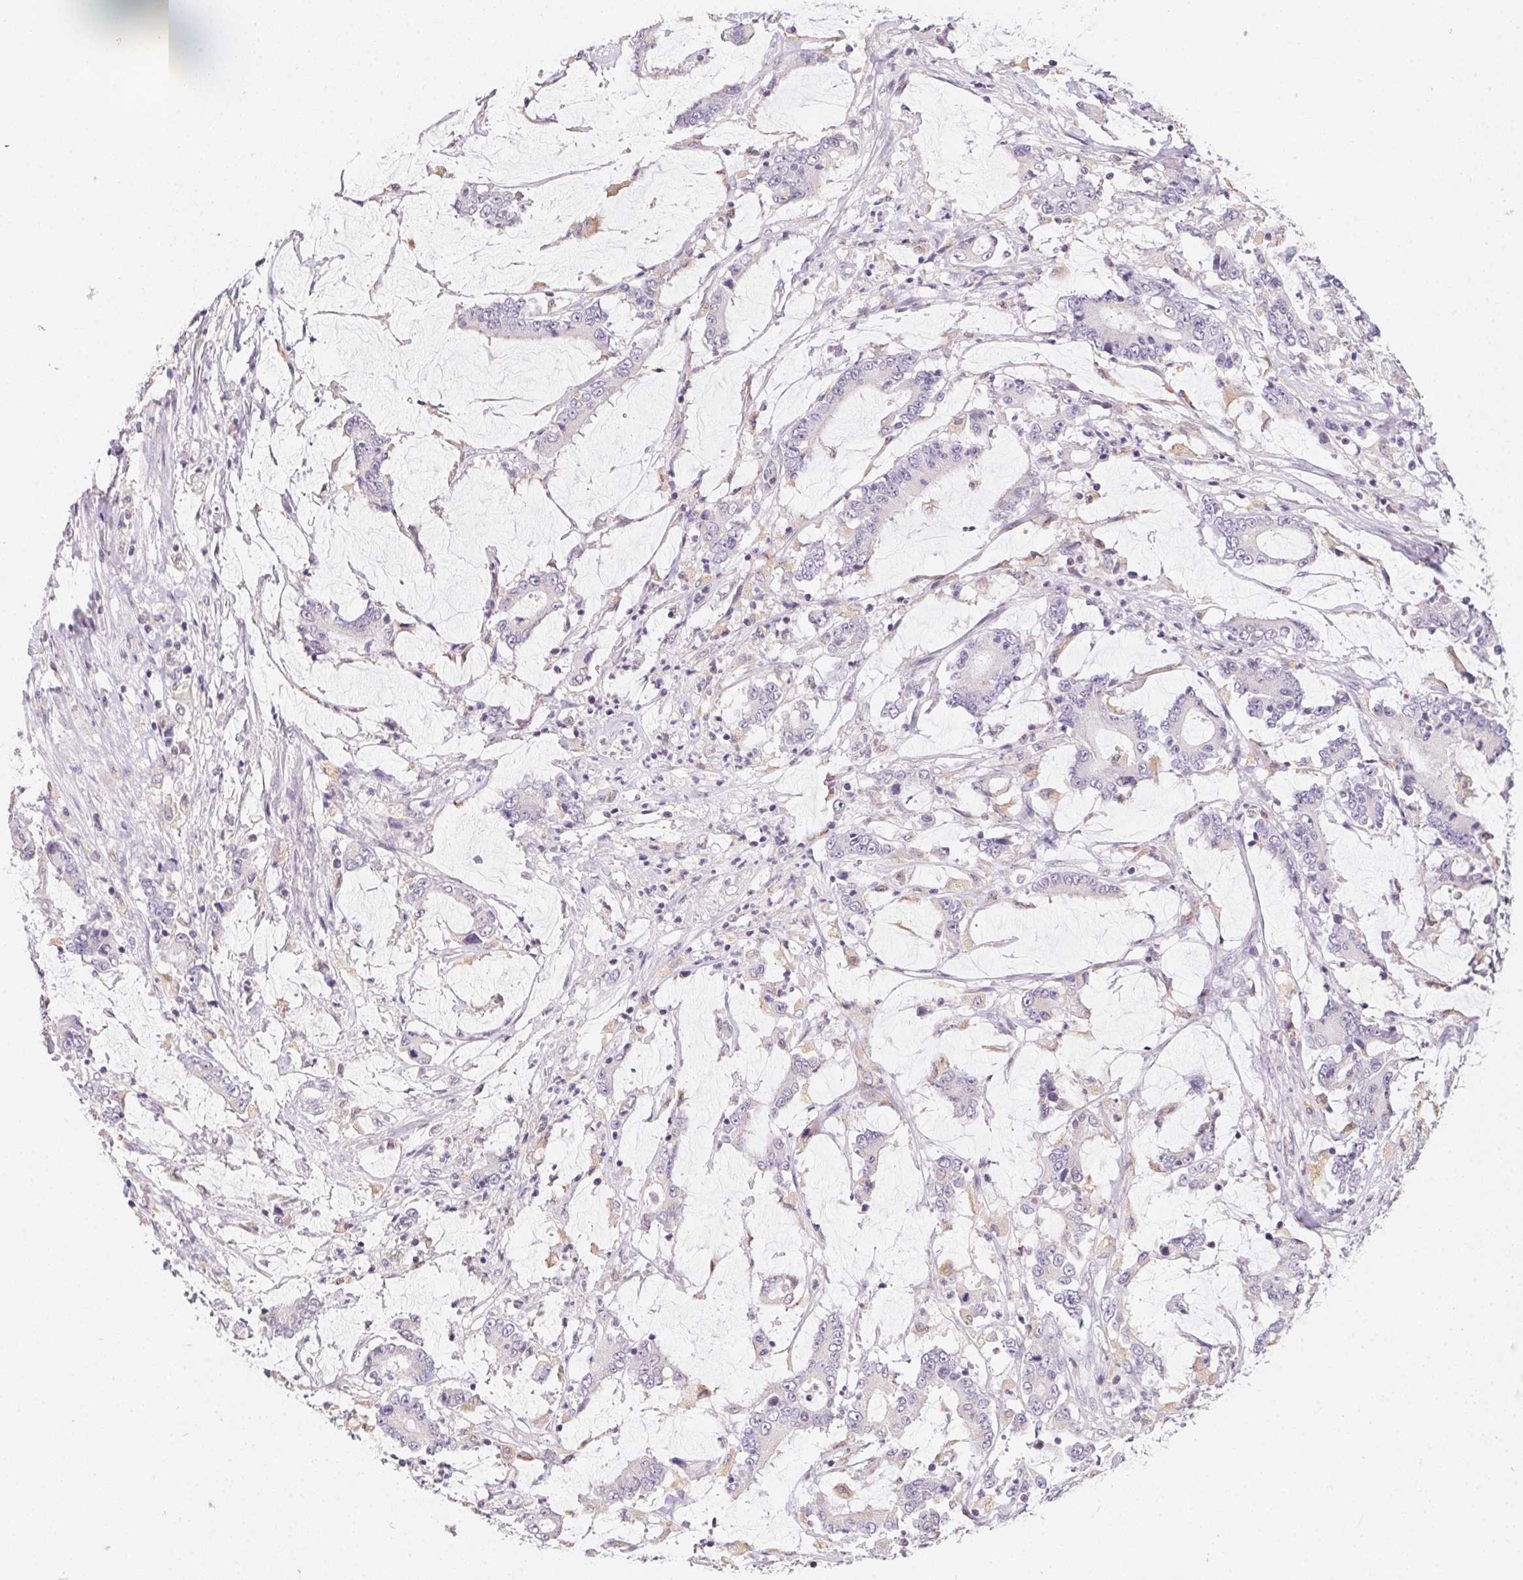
{"staining": {"intensity": "weak", "quantity": "<25%", "location": "cytoplasmic/membranous"}, "tissue": "stomach cancer", "cell_type": "Tumor cells", "image_type": "cancer", "snomed": [{"axis": "morphology", "description": "Adenocarcinoma, NOS"}, {"axis": "topography", "description": "Stomach, upper"}], "caption": "IHC of stomach adenocarcinoma demonstrates no staining in tumor cells.", "gene": "SLC6A18", "patient": {"sex": "male", "age": 68}}